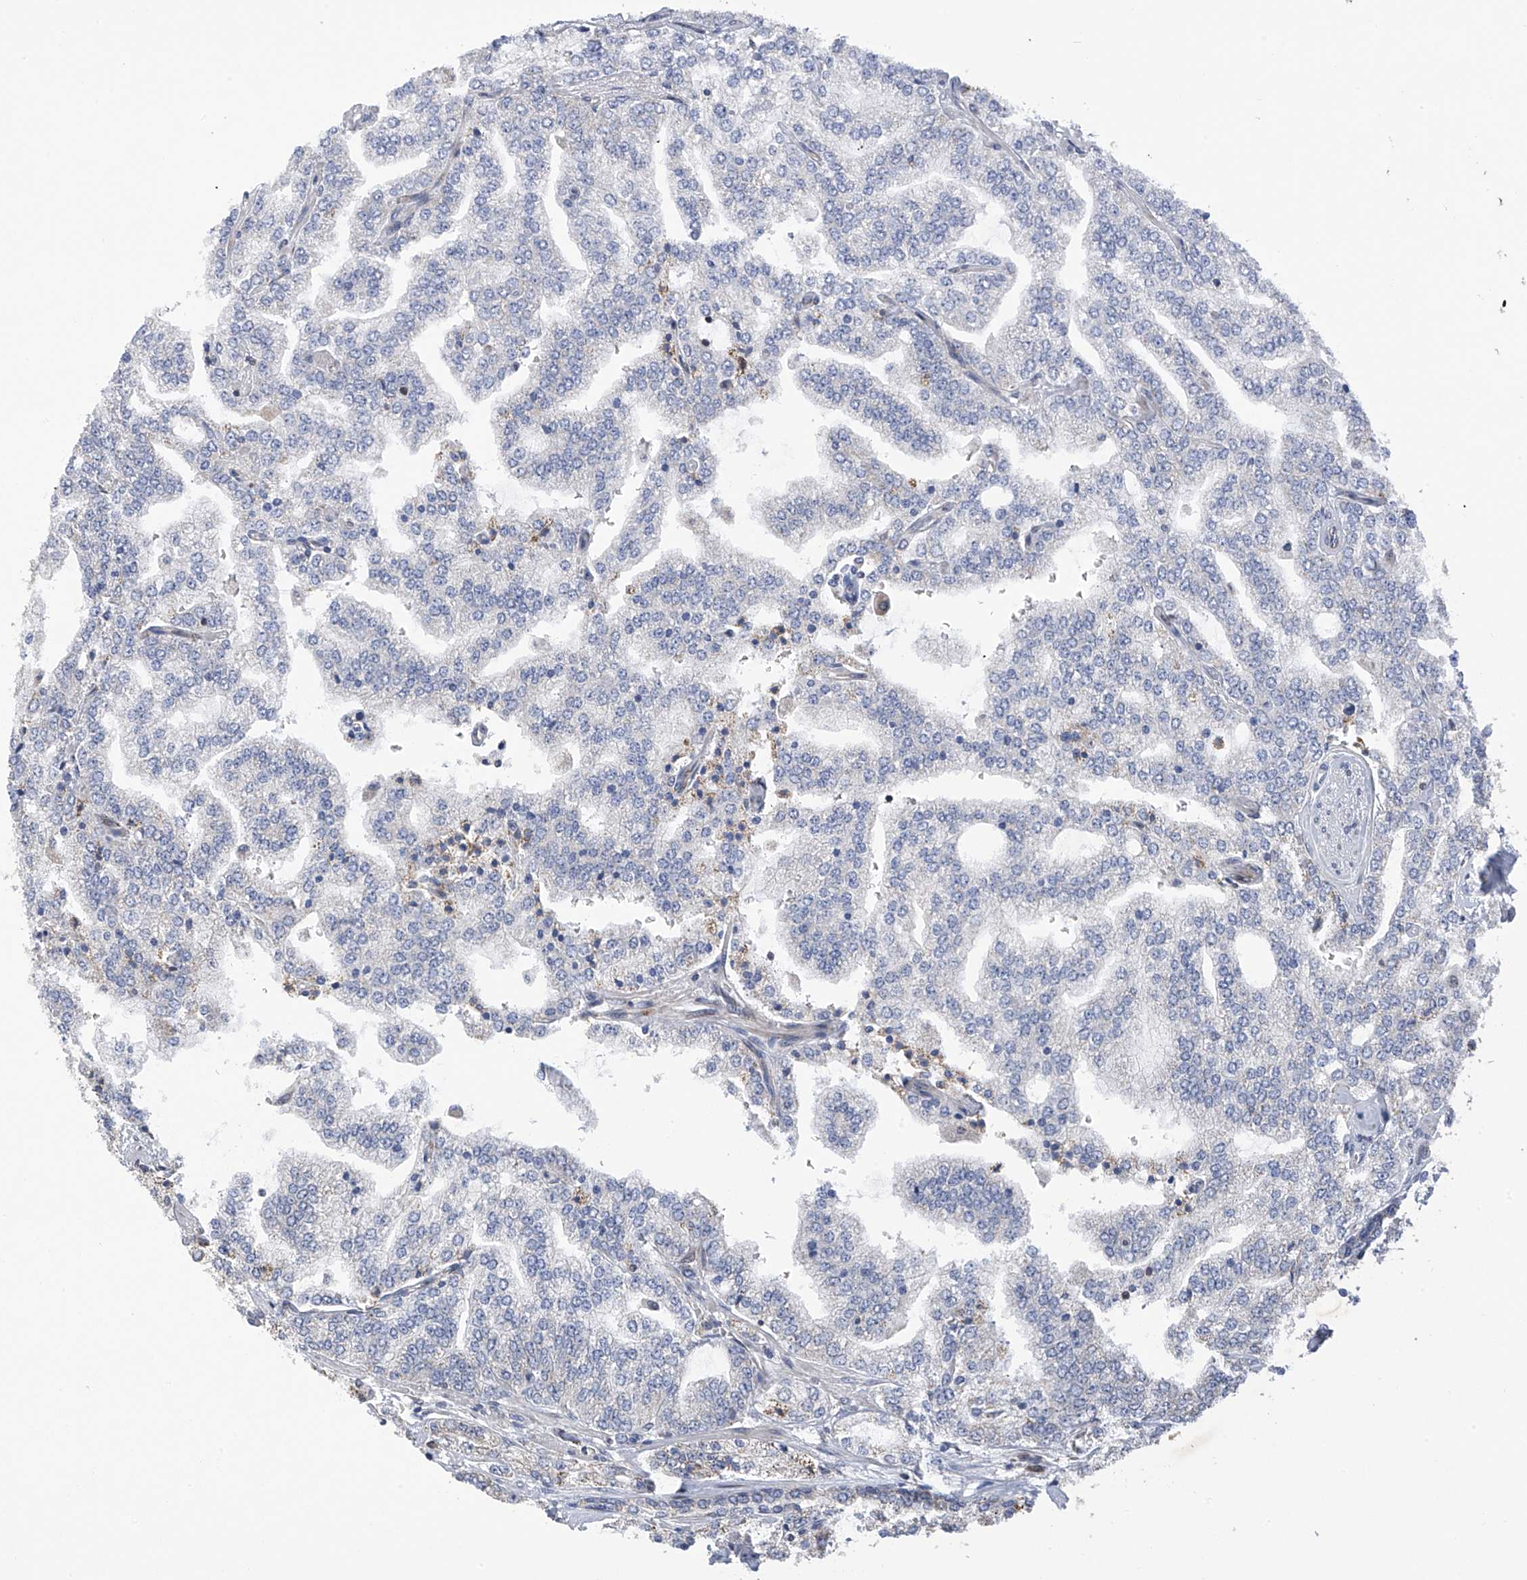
{"staining": {"intensity": "negative", "quantity": "none", "location": "none"}, "tissue": "prostate cancer", "cell_type": "Tumor cells", "image_type": "cancer", "snomed": [{"axis": "morphology", "description": "Adenocarcinoma, High grade"}, {"axis": "topography", "description": "Prostate"}], "caption": "IHC histopathology image of neoplastic tissue: adenocarcinoma (high-grade) (prostate) stained with DAB (3,3'-diaminobenzidine) demonstrates no significant protein expression in tumor cells.", "gene": "SLCO4A1", "patient": {"sex": "male", "age": 64}}